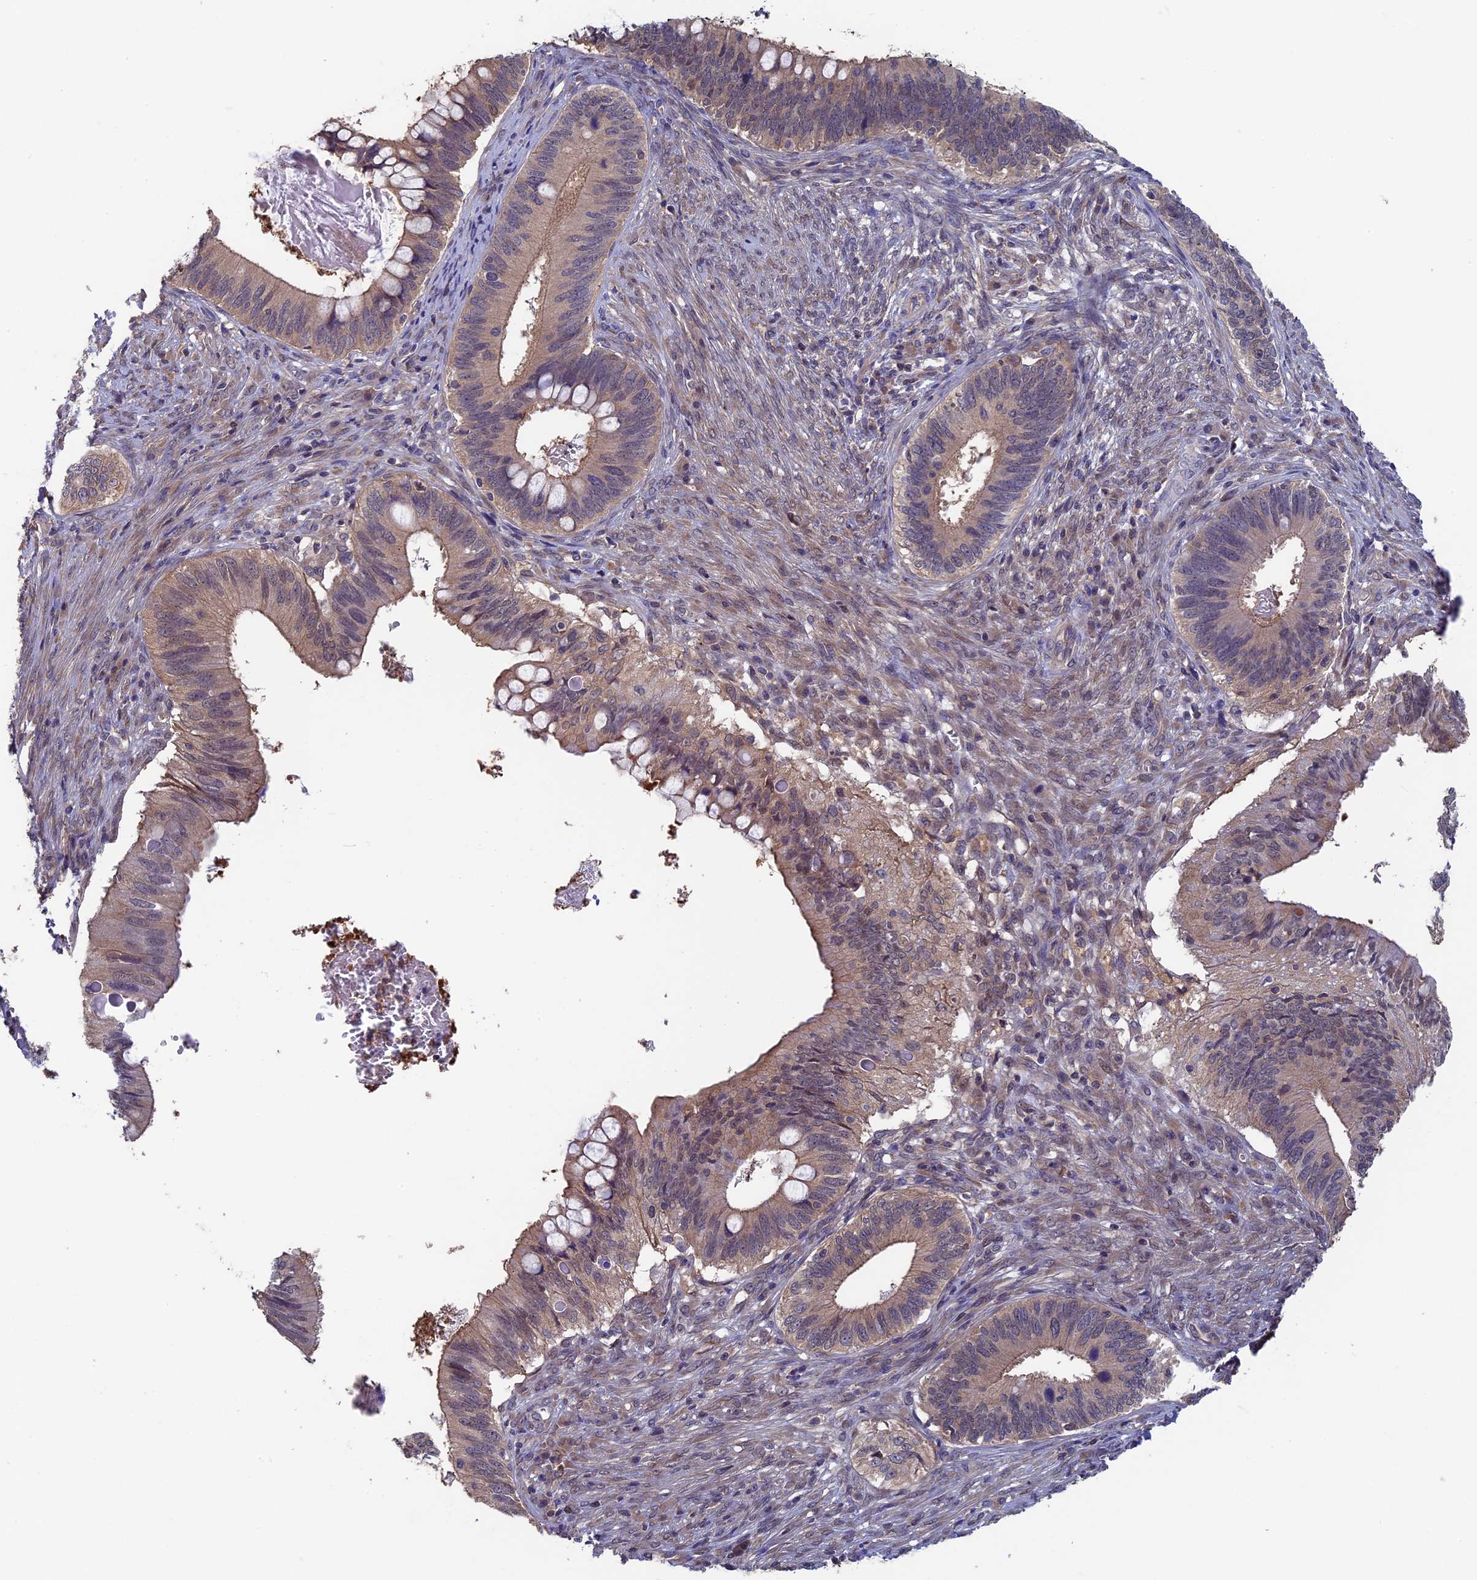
{"staining": {"intensity": "weak", "quantity": "<25%", "location": "cytoplasmic/membranous"}, "tissue": "cervical cancer", "cell_type": "Tumor cells", "image_type": "cancer", "snomed": [{"axis": "morphology", "description": "Adenocarcinoma, NOS"}, {"axis": "topography", "description": "Cervix"}], "caption": "This is a image of immunohistochemistry (IHC) staining of cervical cancer, which shows no expression in tumor cells. (Immunohistochemistry (ihc), brightfield microscopy, high magnification).", "gene": "LCMT1", "patient": {"sex": "female", "age": 42}}